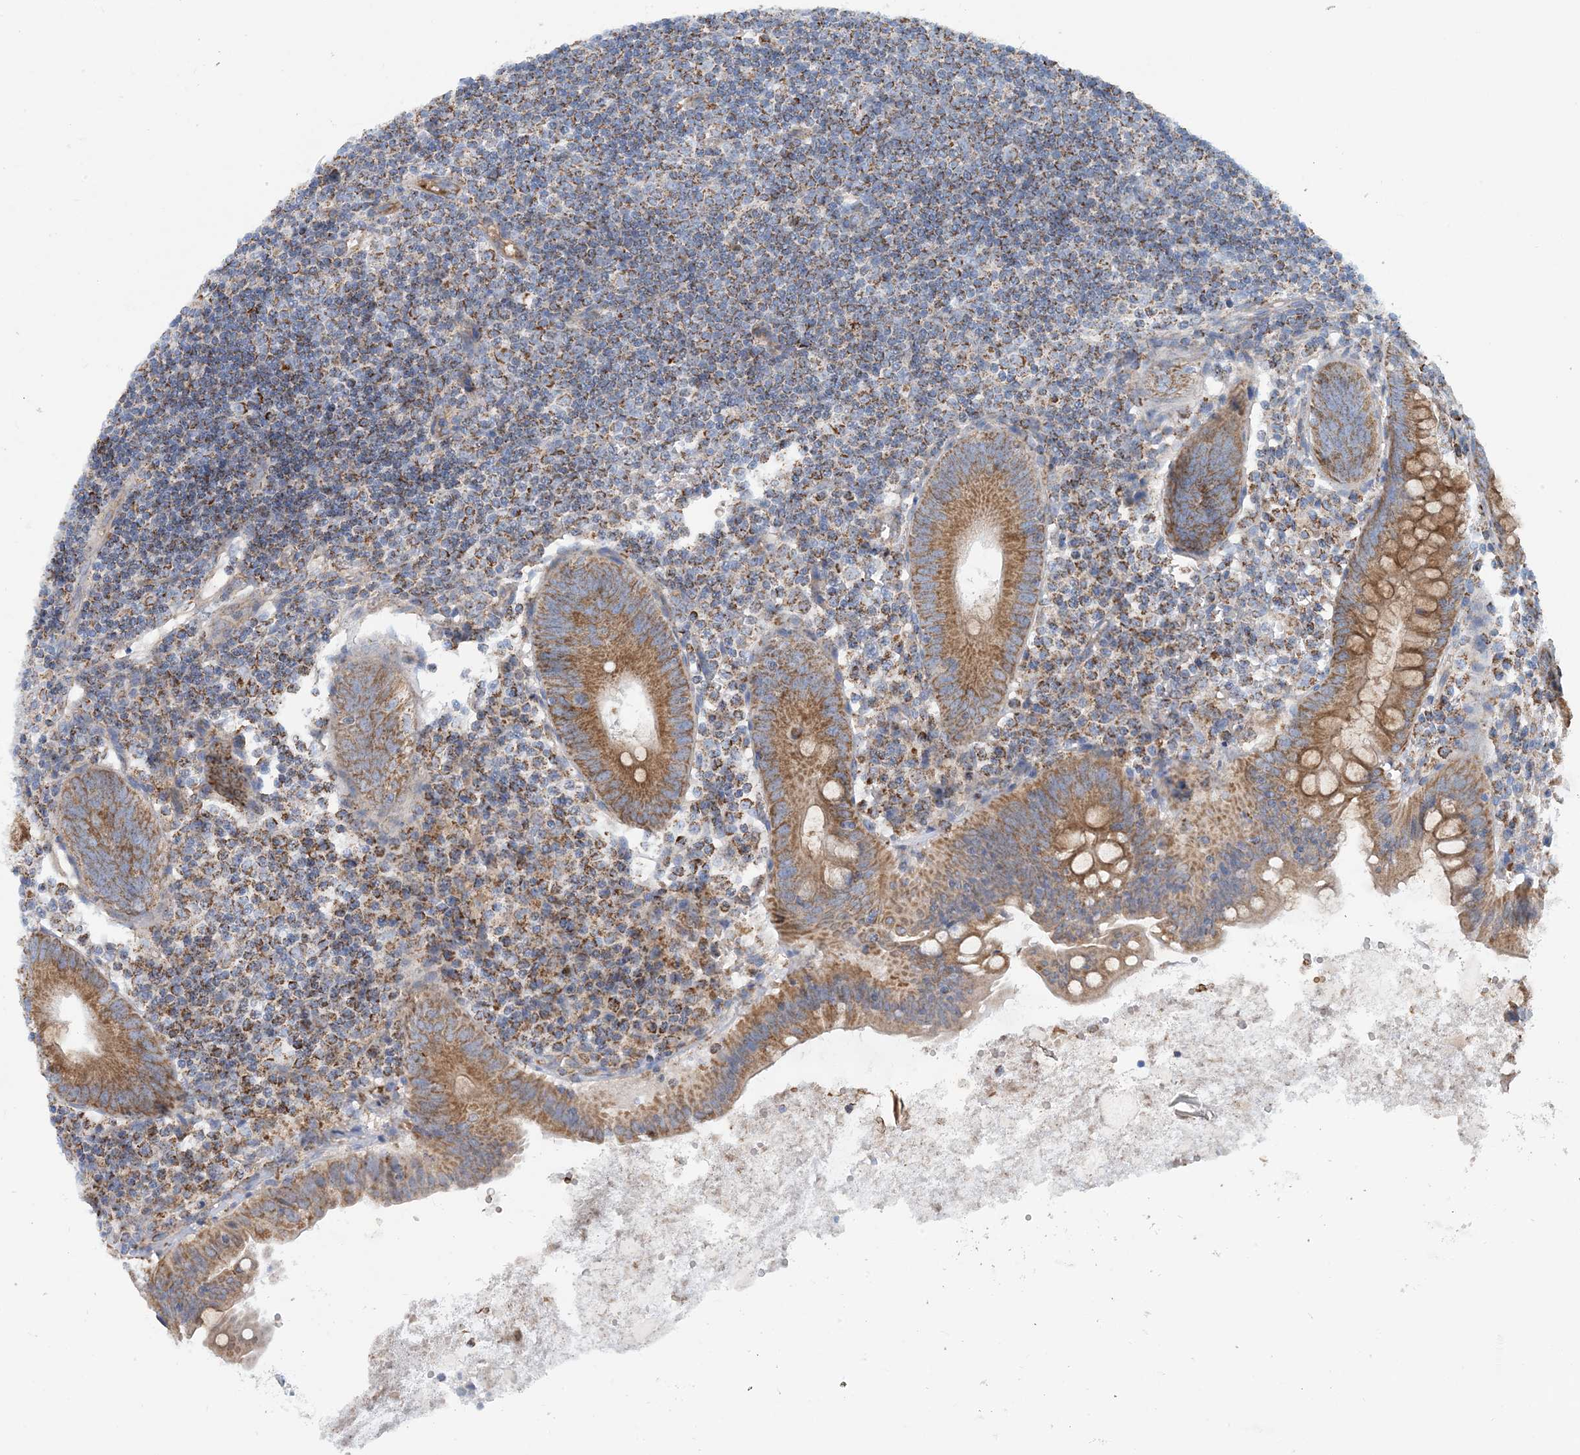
{"staining": {"intensity": "moderate", "quantity": ">75%", "location": "cytoplasmic/membranous"}, "tissue": "appendix", "cell_type": "Glandular cells", "image_type": "normal", "snomed": [{"axis": "morphology", "description": "Normal tissue, NOS"}, {"axis": "topography", "description": "Appendix"}], "caption": "Protein expression analysis of unremarkable appendix shows moderate cytoplasmic/membranous staining in approximately >75% of glandular cells.", "gene": "PHOSPHO2", "patient": {"sex": "female", "age": 54}}